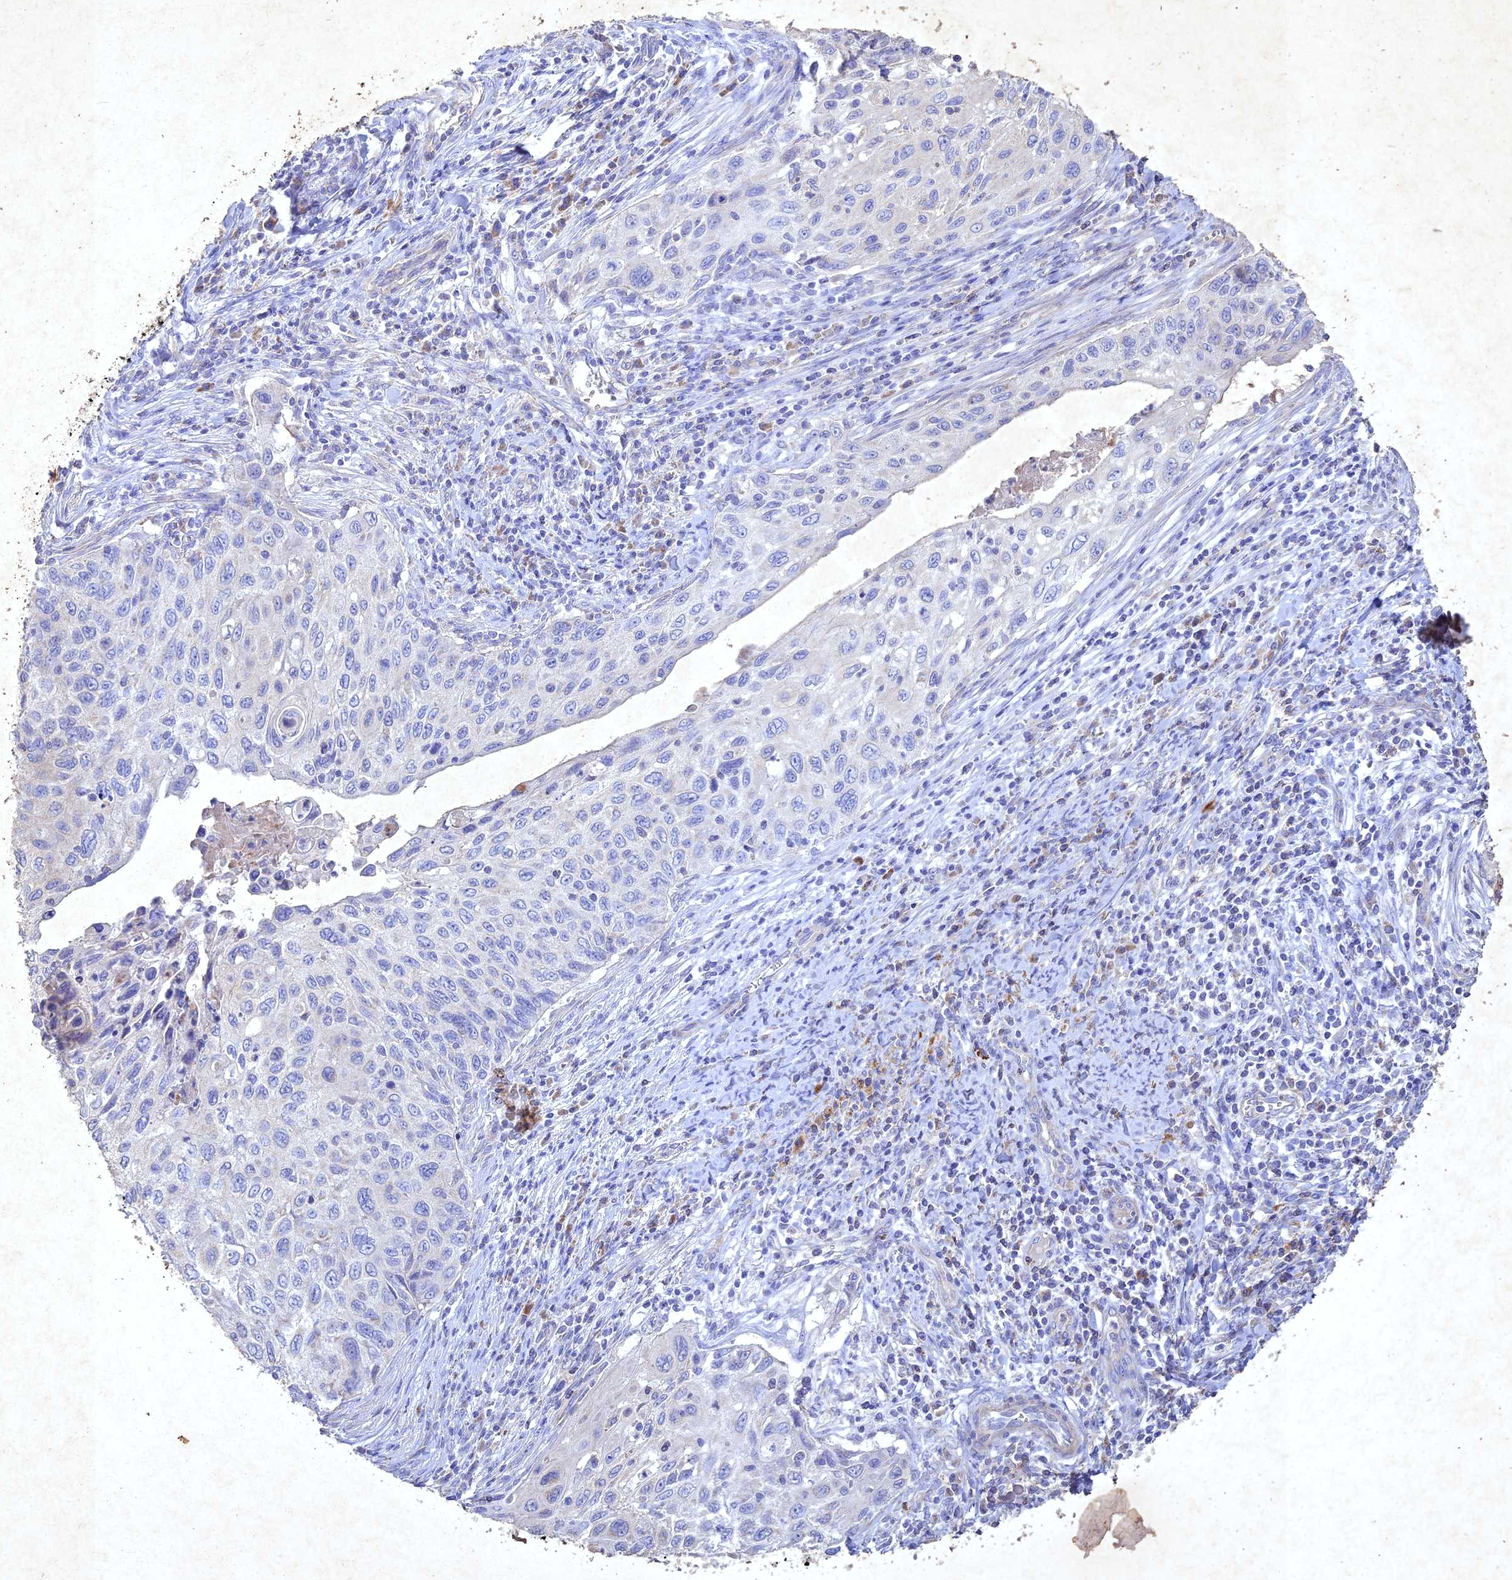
{"staining": {"intensity": "negative", "quantity": "none", "location": "none"}, "tissue": "cervical cancer", "cell_type": "Tumor cells", "image_type": "cancer", "snomed": [{"axis": "morphology", "description": "Squamous cell carcinoma, NOS"}, {"axis": "topography", "description": "Cervix"}], "caption": "Immunohistochemistry photomicrograph of cervical squamous cell carcinoma stained for a protein (brown), which demonstrates no expression in tumor cells. (IHC, brightfield microscopy, high magnification).", "gene": "NDUFV1", "patient": {"sex": "female", "age": 70}}